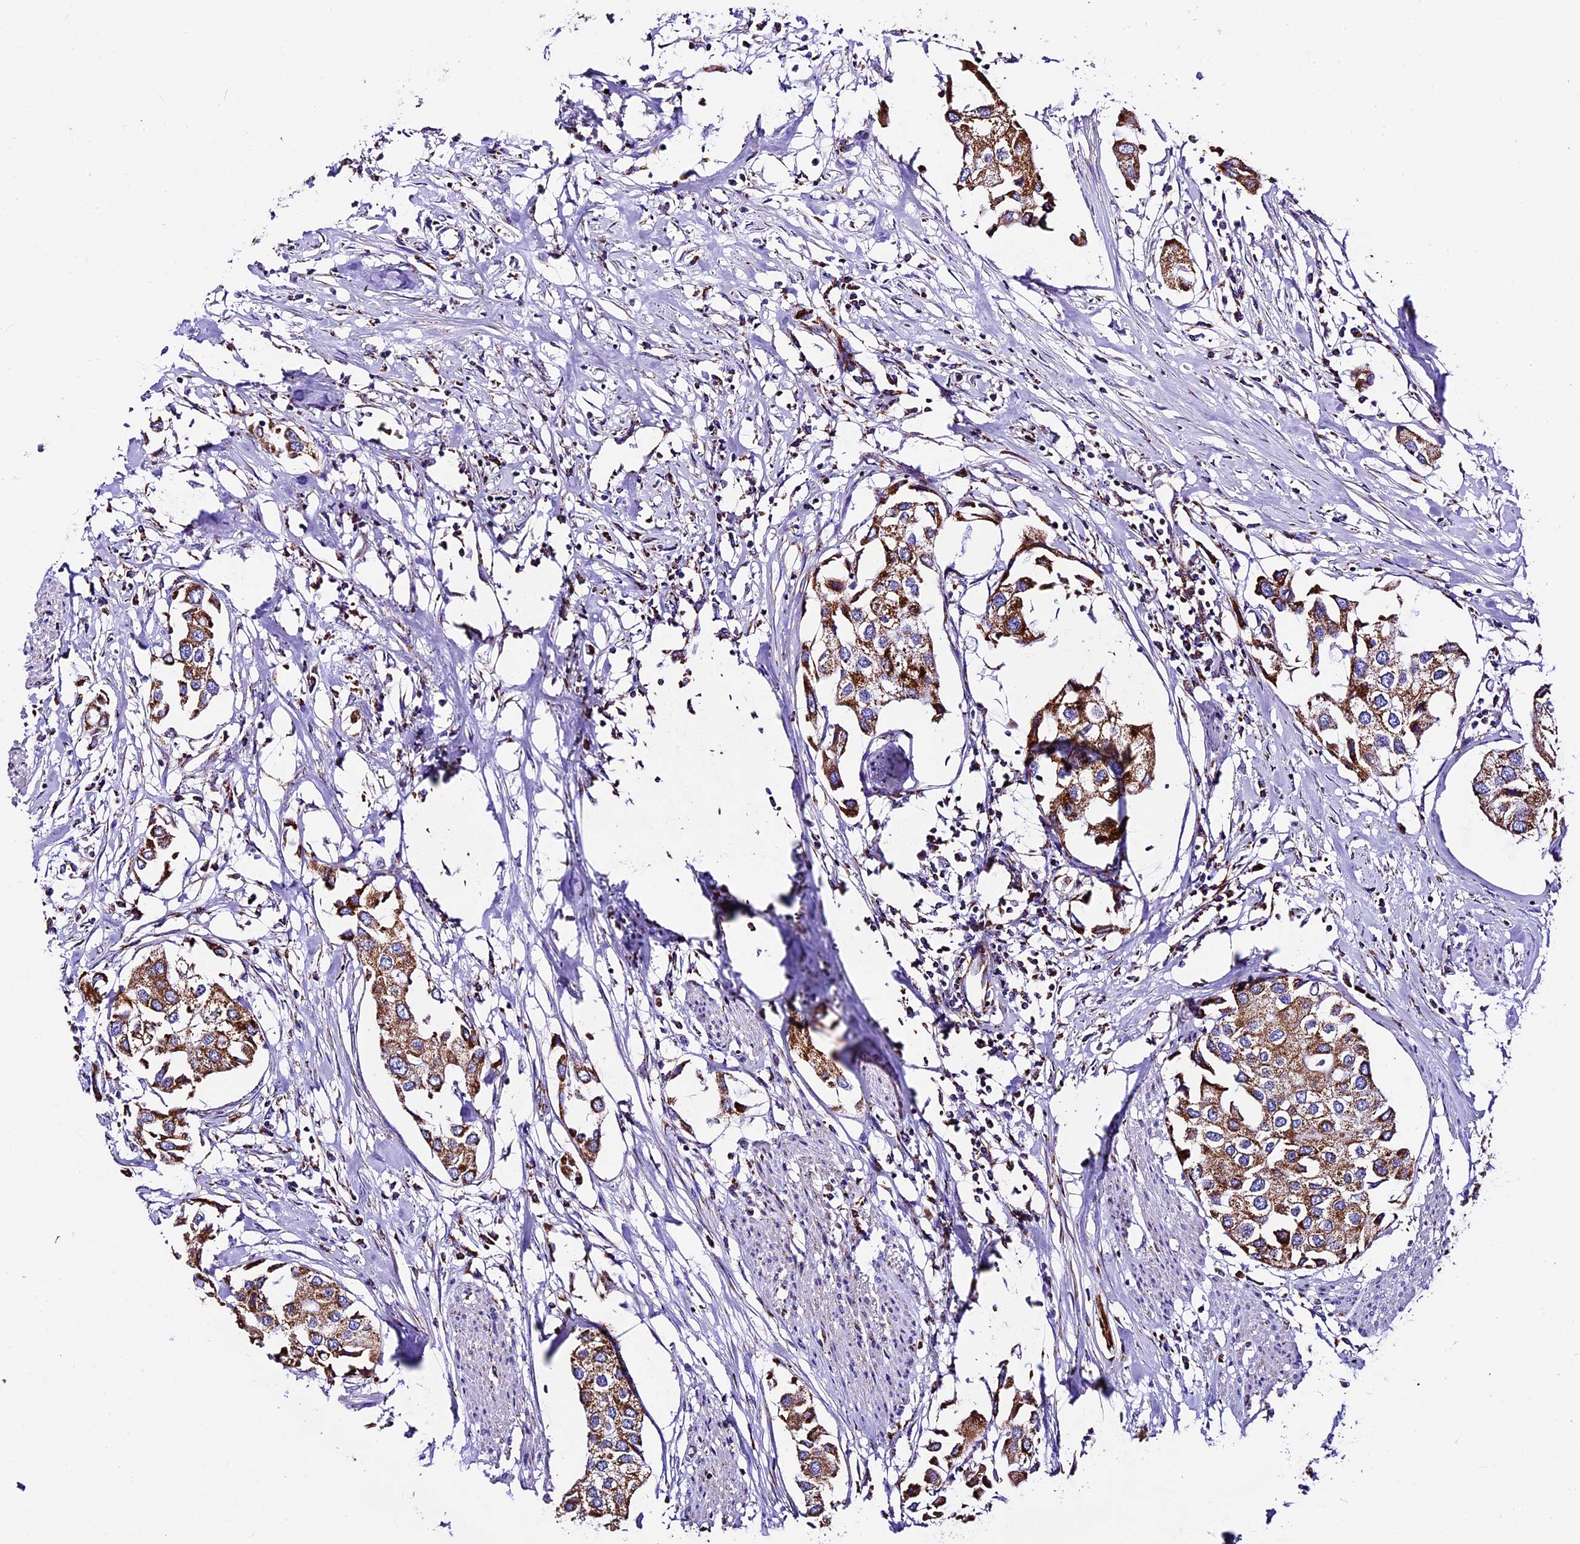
{"staining": {"intensity": "strong", "quantity": ">75%", "location": "cytoplasmic/membranous"}, "tissue": "urothelial cancer", "cell_type": "Tumor cells", "image_type": "cancer", "snomed": [{"axis": "morphology", "description": "Urothelial carcinoma, High grade"}, {"axis": "topography", "description": "Urinary bladder"}], "caption": "Immunohistochemical staining of urothelial carcinoma (high-grade) demonstrates strong cytoplasmic/membranous protein staining in about >75% of tumor cells.", "gene": "DCAF5", "patient": {"sex": "male", "age": 64}}